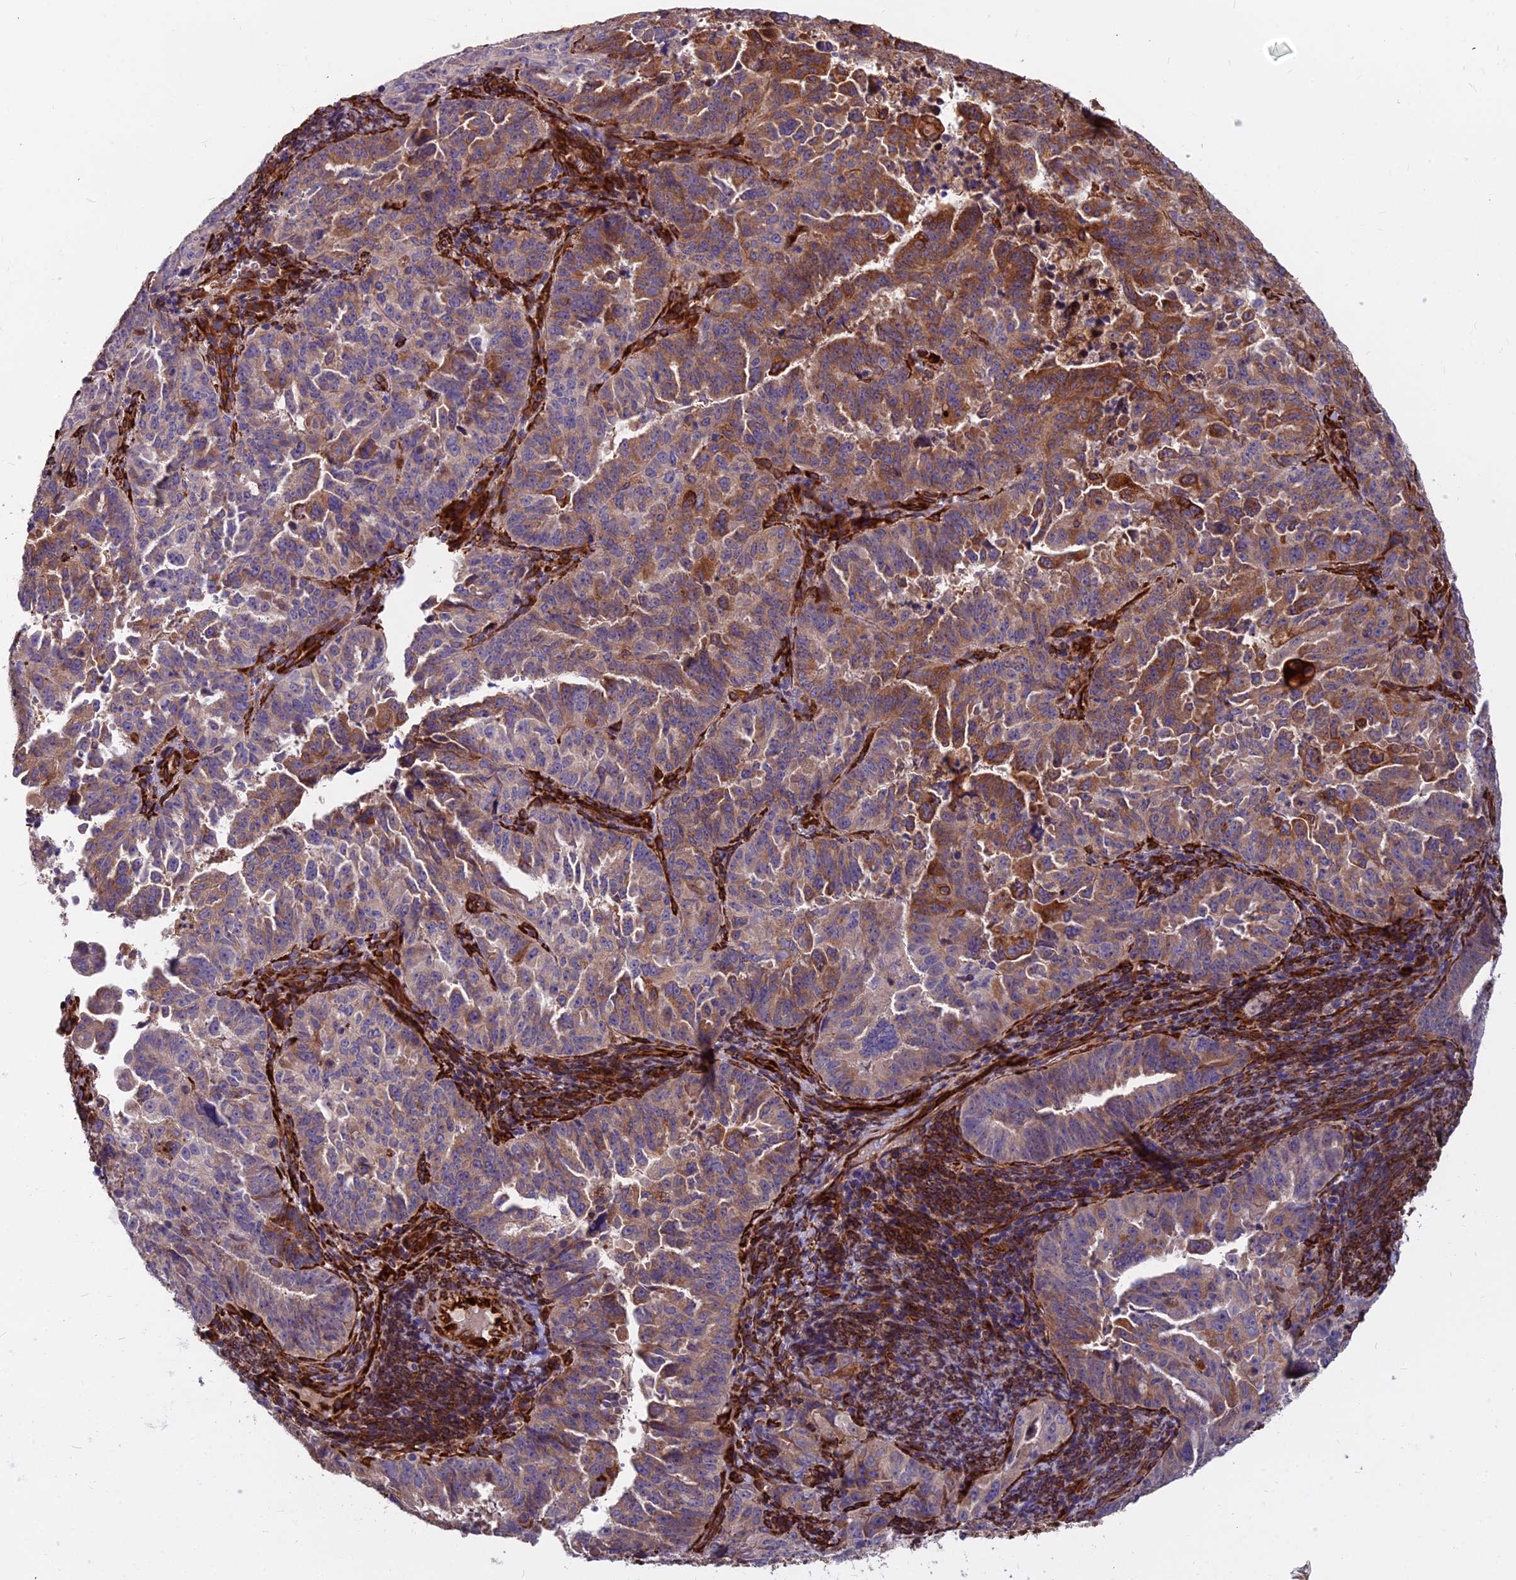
{"staining": {"intensity": "strong", "quantity": "25%-75%", "location": "cytoplasmic/membranous"}, "tissue": "endometrial cancer", "cell_type": "Tumor cells", "image_type": "cancer", "snomed": [{"axis": "morphology", "description": "Adenocarcinoma, NOS"}, {"axis": "topography", "description": "Endometrium"}], "caption": "Protein expression analysis of human endometrial cancer (adenocarcinoma) reveals strong cytoplasmic/membranous positivity in about 25%-75% of tumor cells.", "gene": "NDUFAF7", "patient": {"sex": "female", "age": 65}}